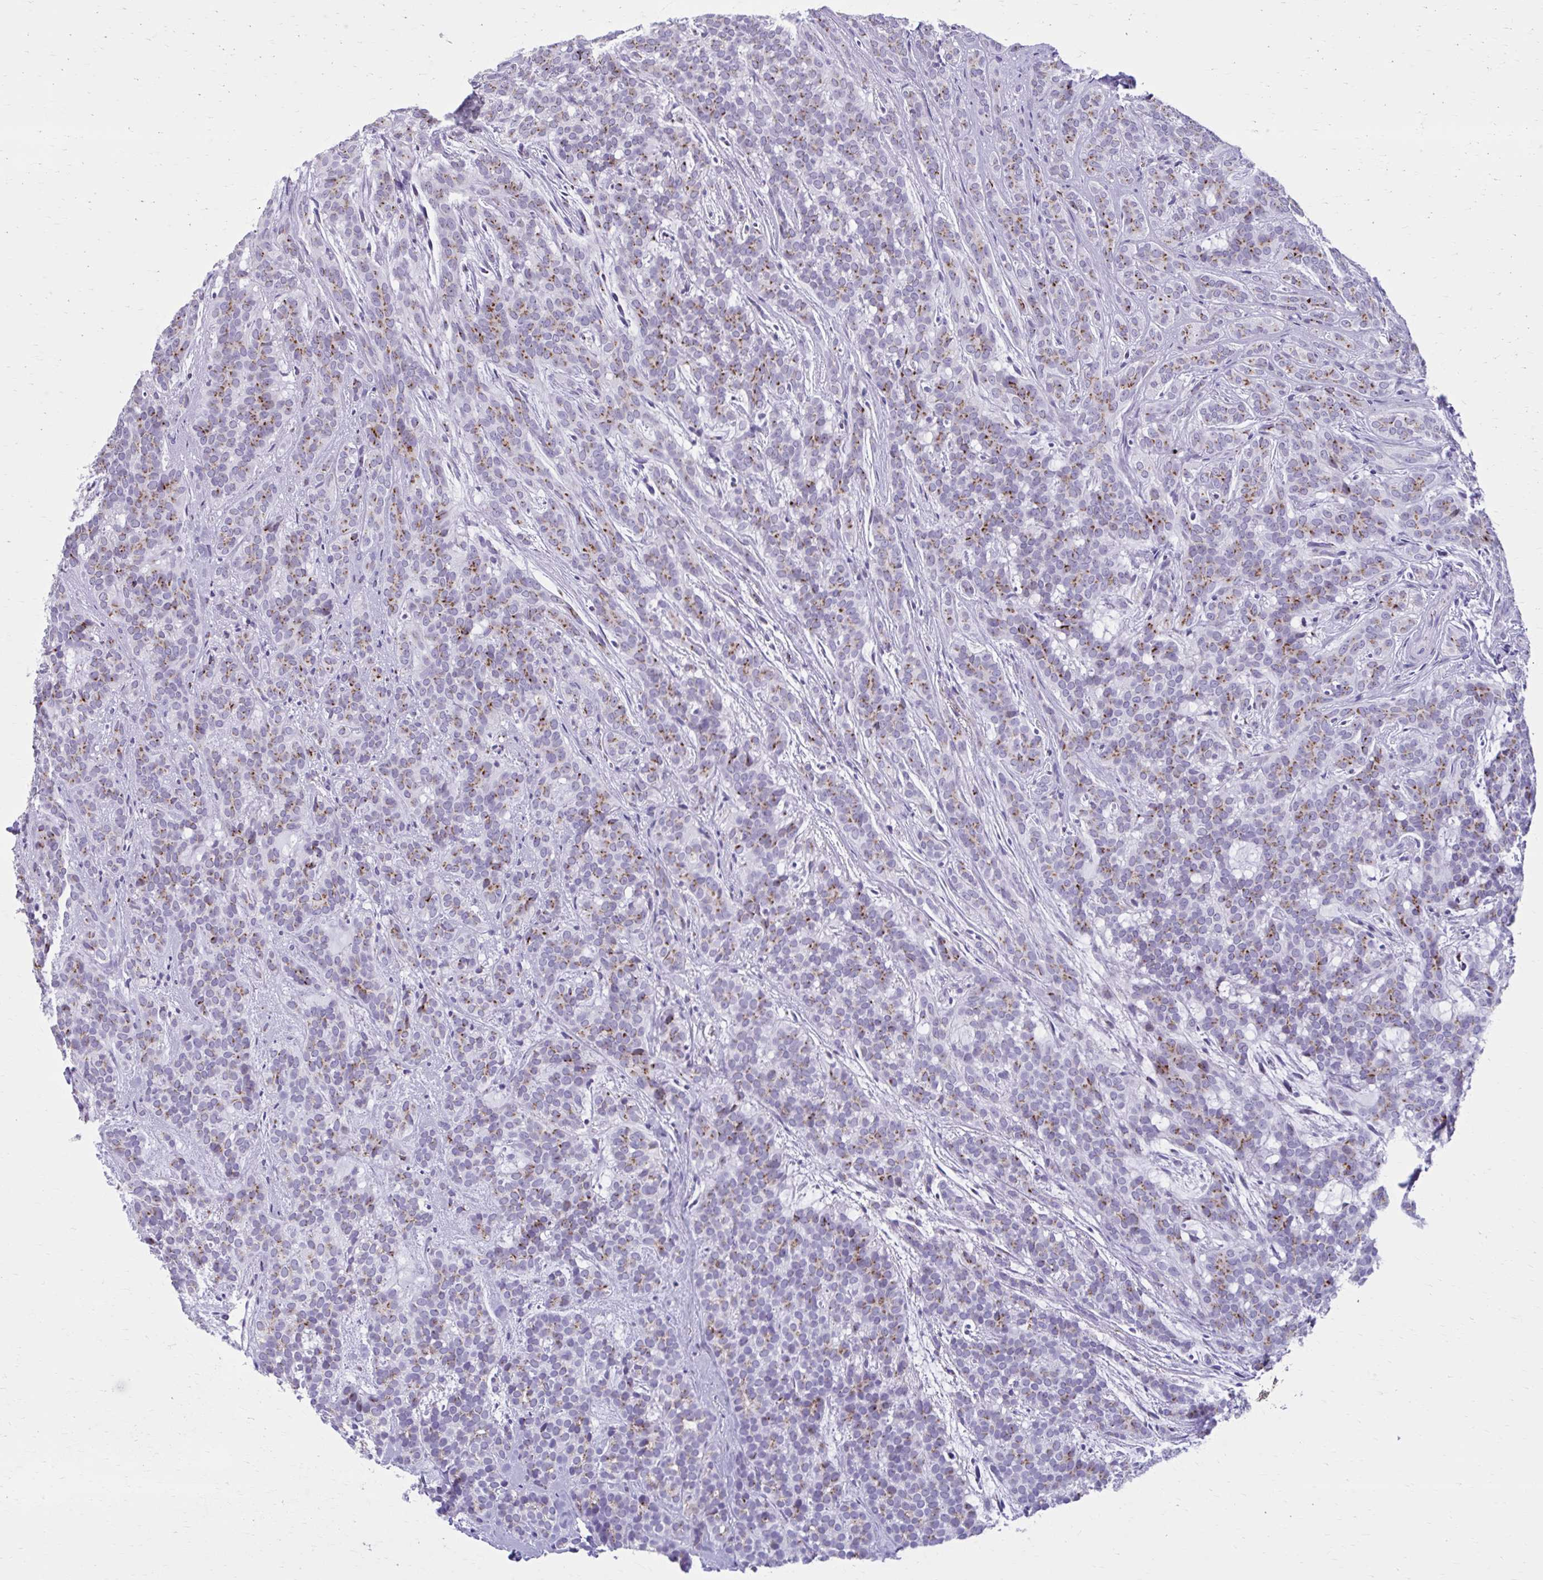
{"staining": {"intensity": "moderate", "quantity": "25%-75%", "location": "cytoplasmic/membranous"}, "tissue": "head and neck cancer", "cell_type": "Tumor cells", "image_type": "cancer", "snomed": [{"axis": "morphology", "description": "Normal tissue, NOS"}, {"axis": "morphology", "description": "Adenocarcinoma, NOS"}, {"axis": "topography", "description": "Oral tissue"}, {"axis": "topography", "description": "Head-Neck"}], "caption": "A brown stain shows moderate cytoplasmic/membranous positivity of a protein in head and neck cancer tumor cells.", "gene": "ZNF682", "patient": {"sex": "female", "age": 57}}